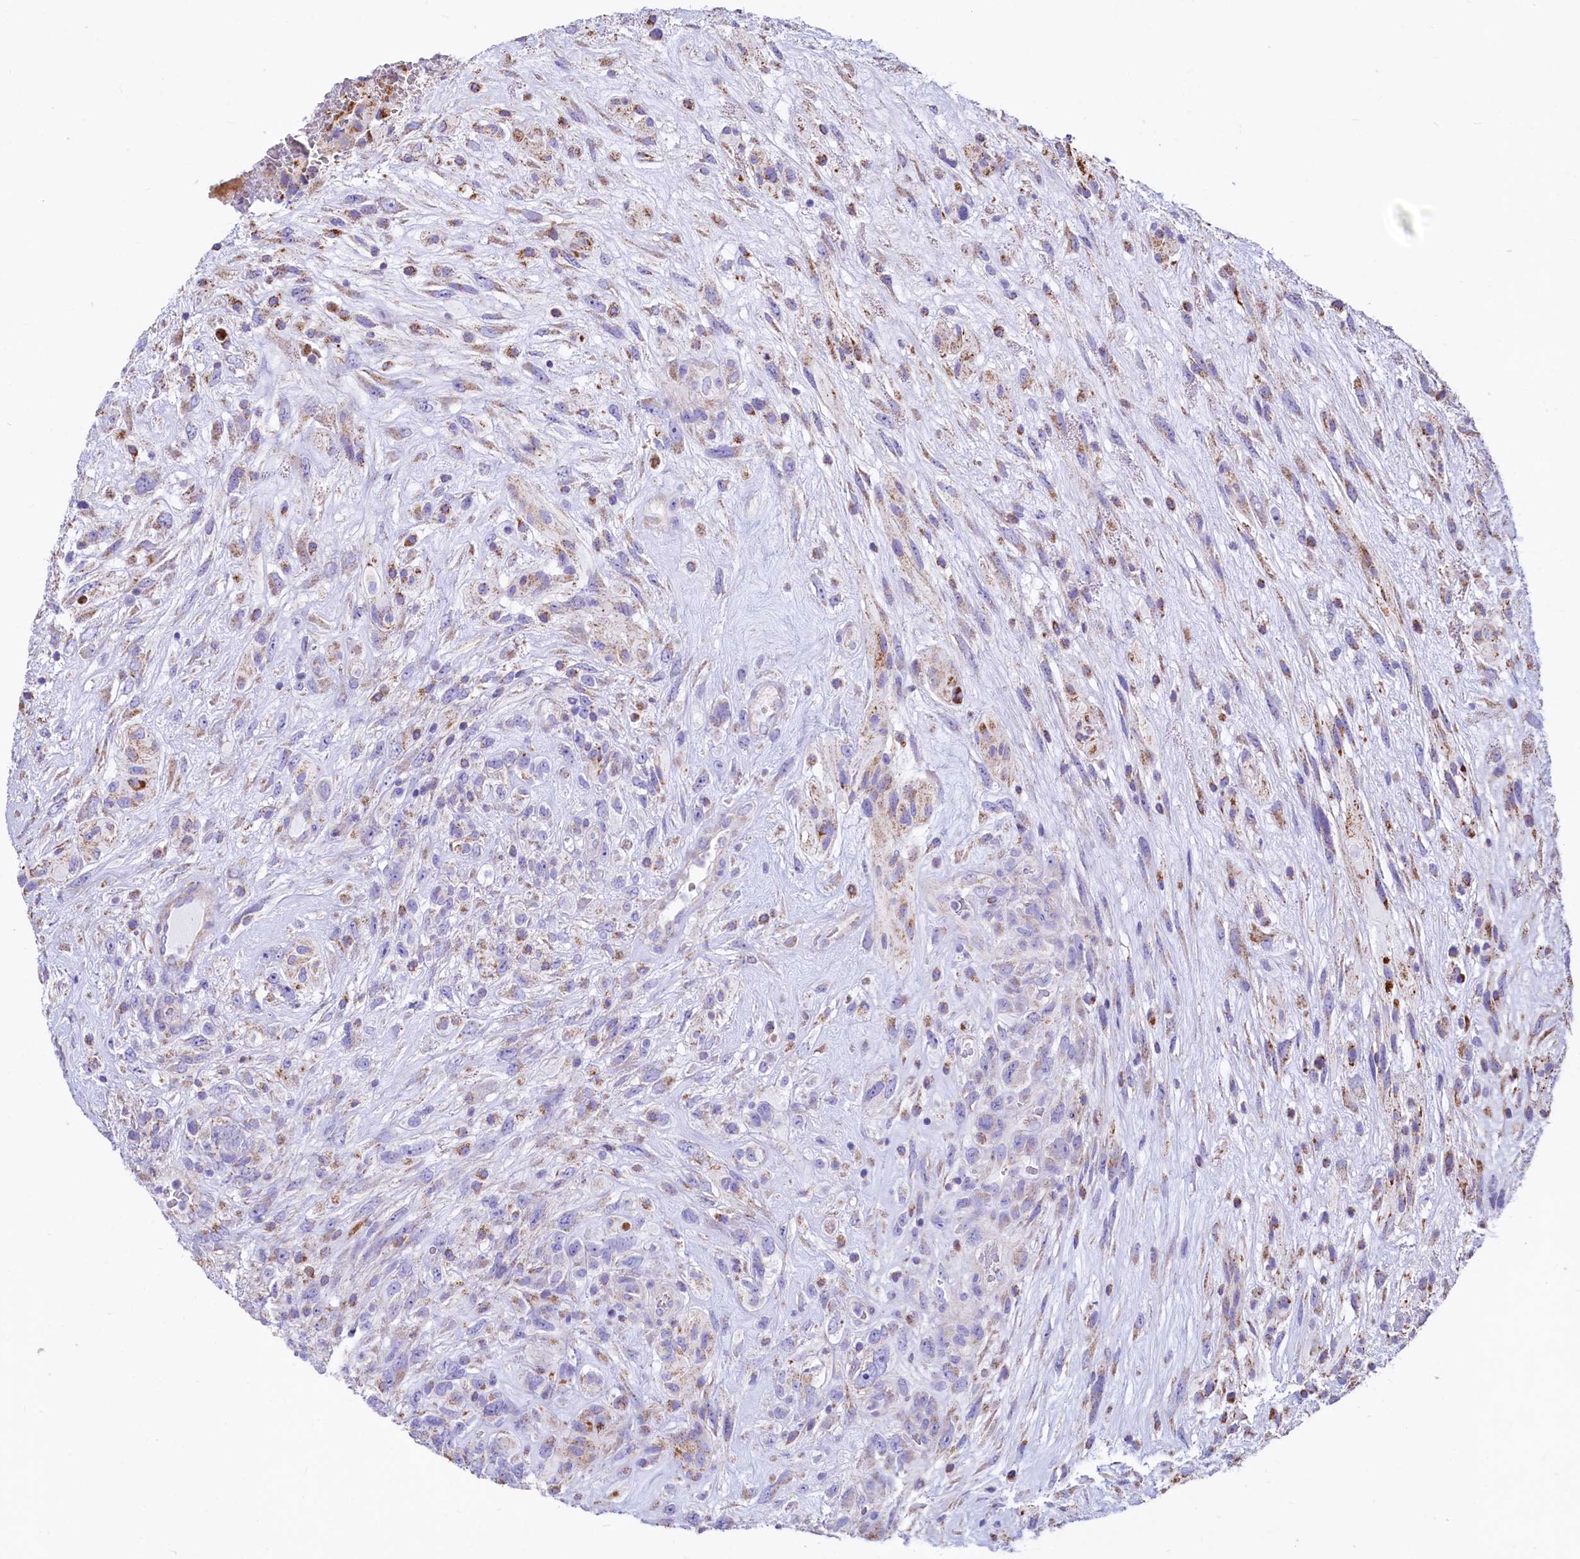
{"staining": {"intensity": "negative", "quantity": "none", "location": "none"}, "tissue": "glioma", "cell_type": "Tumor cells", "image_type": "cancer", "snomed": [{"axis": "morphology", "description": "Glioma, malignant, High grade"}, {"axis": "topography", "description": "Brain"}], "caption": "High power microscopy histopathology image of an immunohistochemistry (IHC) photomicrograph of glioma, revealing no significant staining in tumor cells.", "gene": "VWCE", "patient": {"sex": "male", "age": 61}}